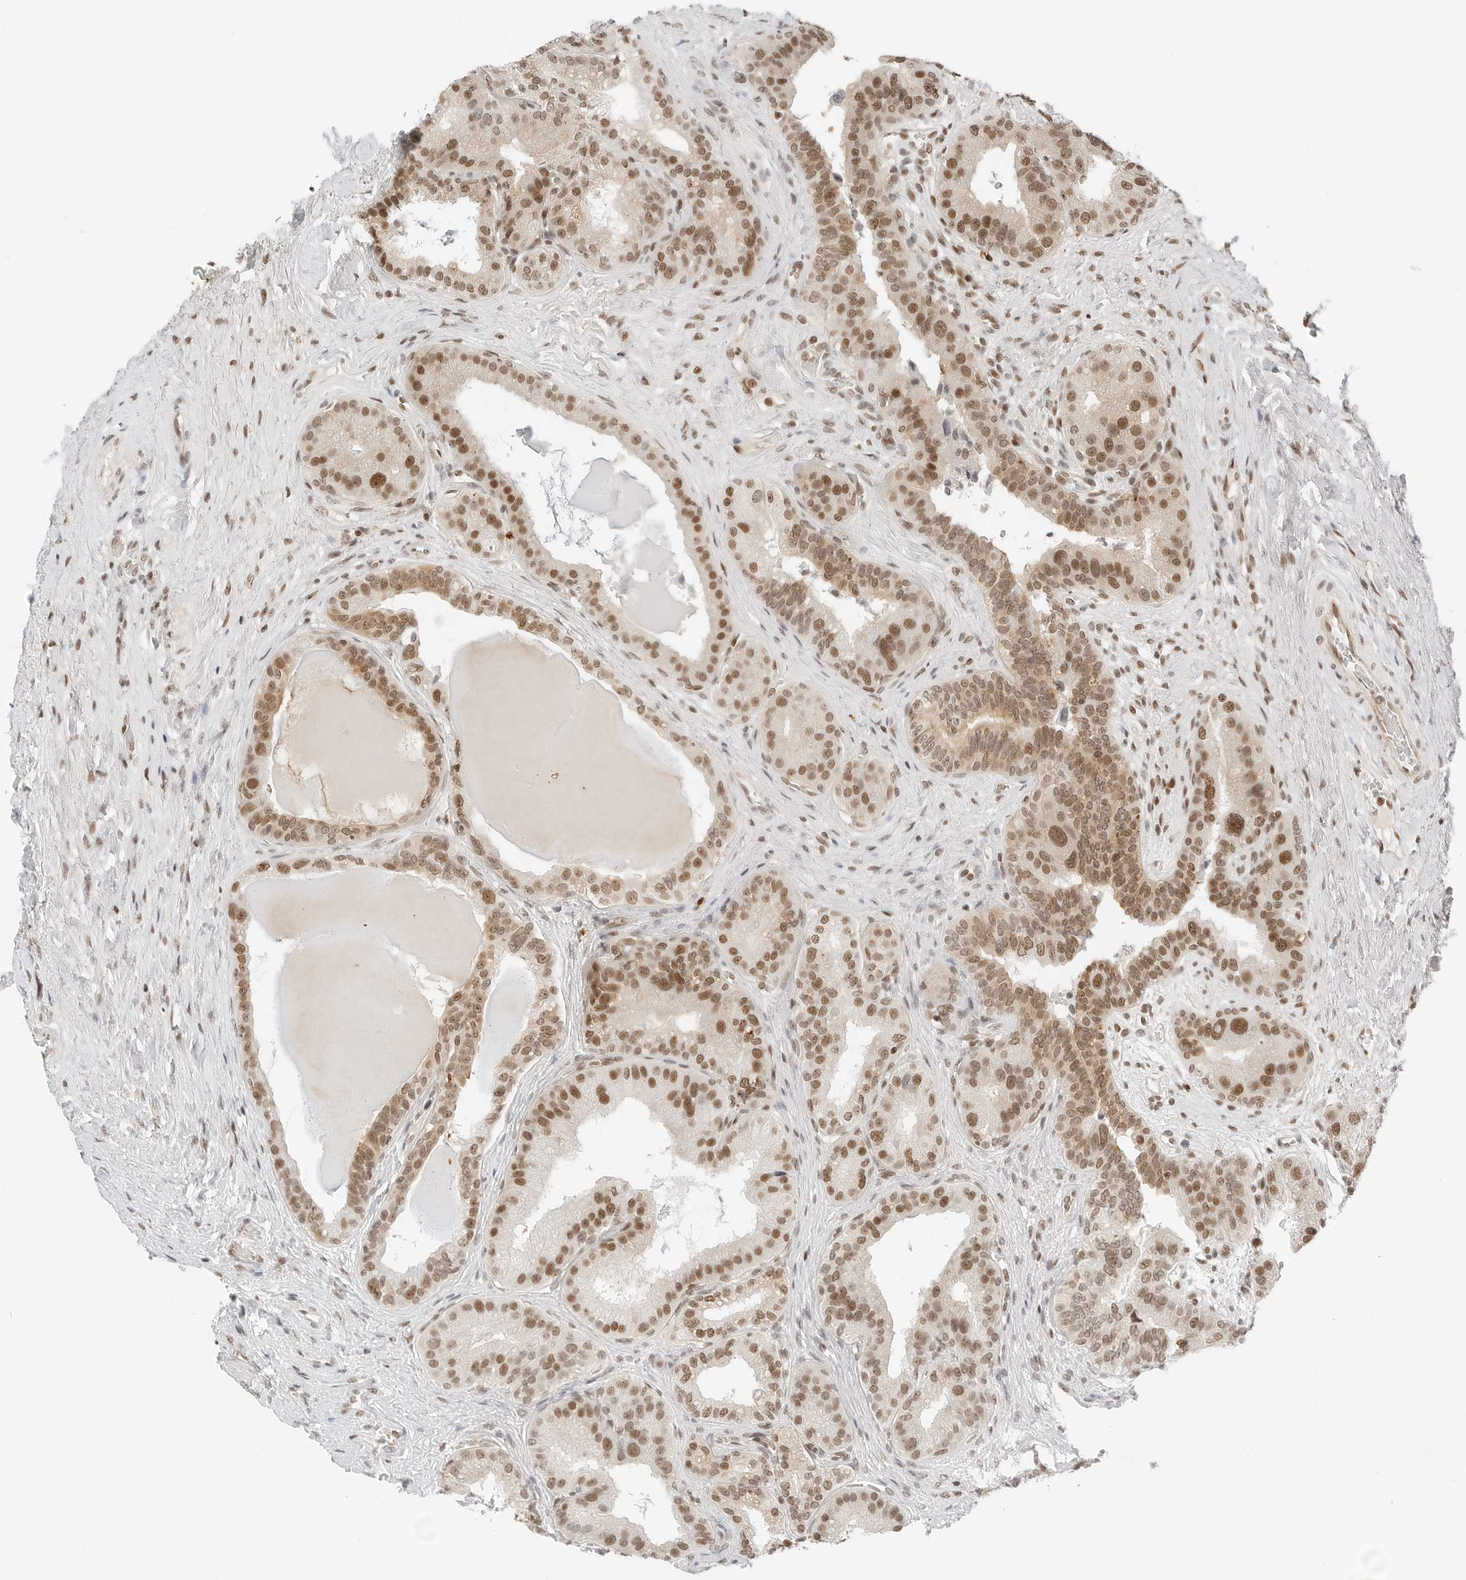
{"staining": {"intensity": "moderate", "quantity": ">75%", "location": "nuclear"}, "tissue": "prostate cancer", "cell_type": "Tumor cells", "image_type": "cancer", "snomed": [{"axis": "morphology", "description": "Adenocarcinoma, High grade"}, {"axis": "topography", "description": "Prostate"}], "caption": "Prostate cancer (high-grade adenocarcinoma) tissue shows moderate nuclear expression in about >75% of tumor cells (IHC, brightfield microscopy, high magnification).", "gene": "CRTC2", "patient": {"sex": "male", "age": 56}}